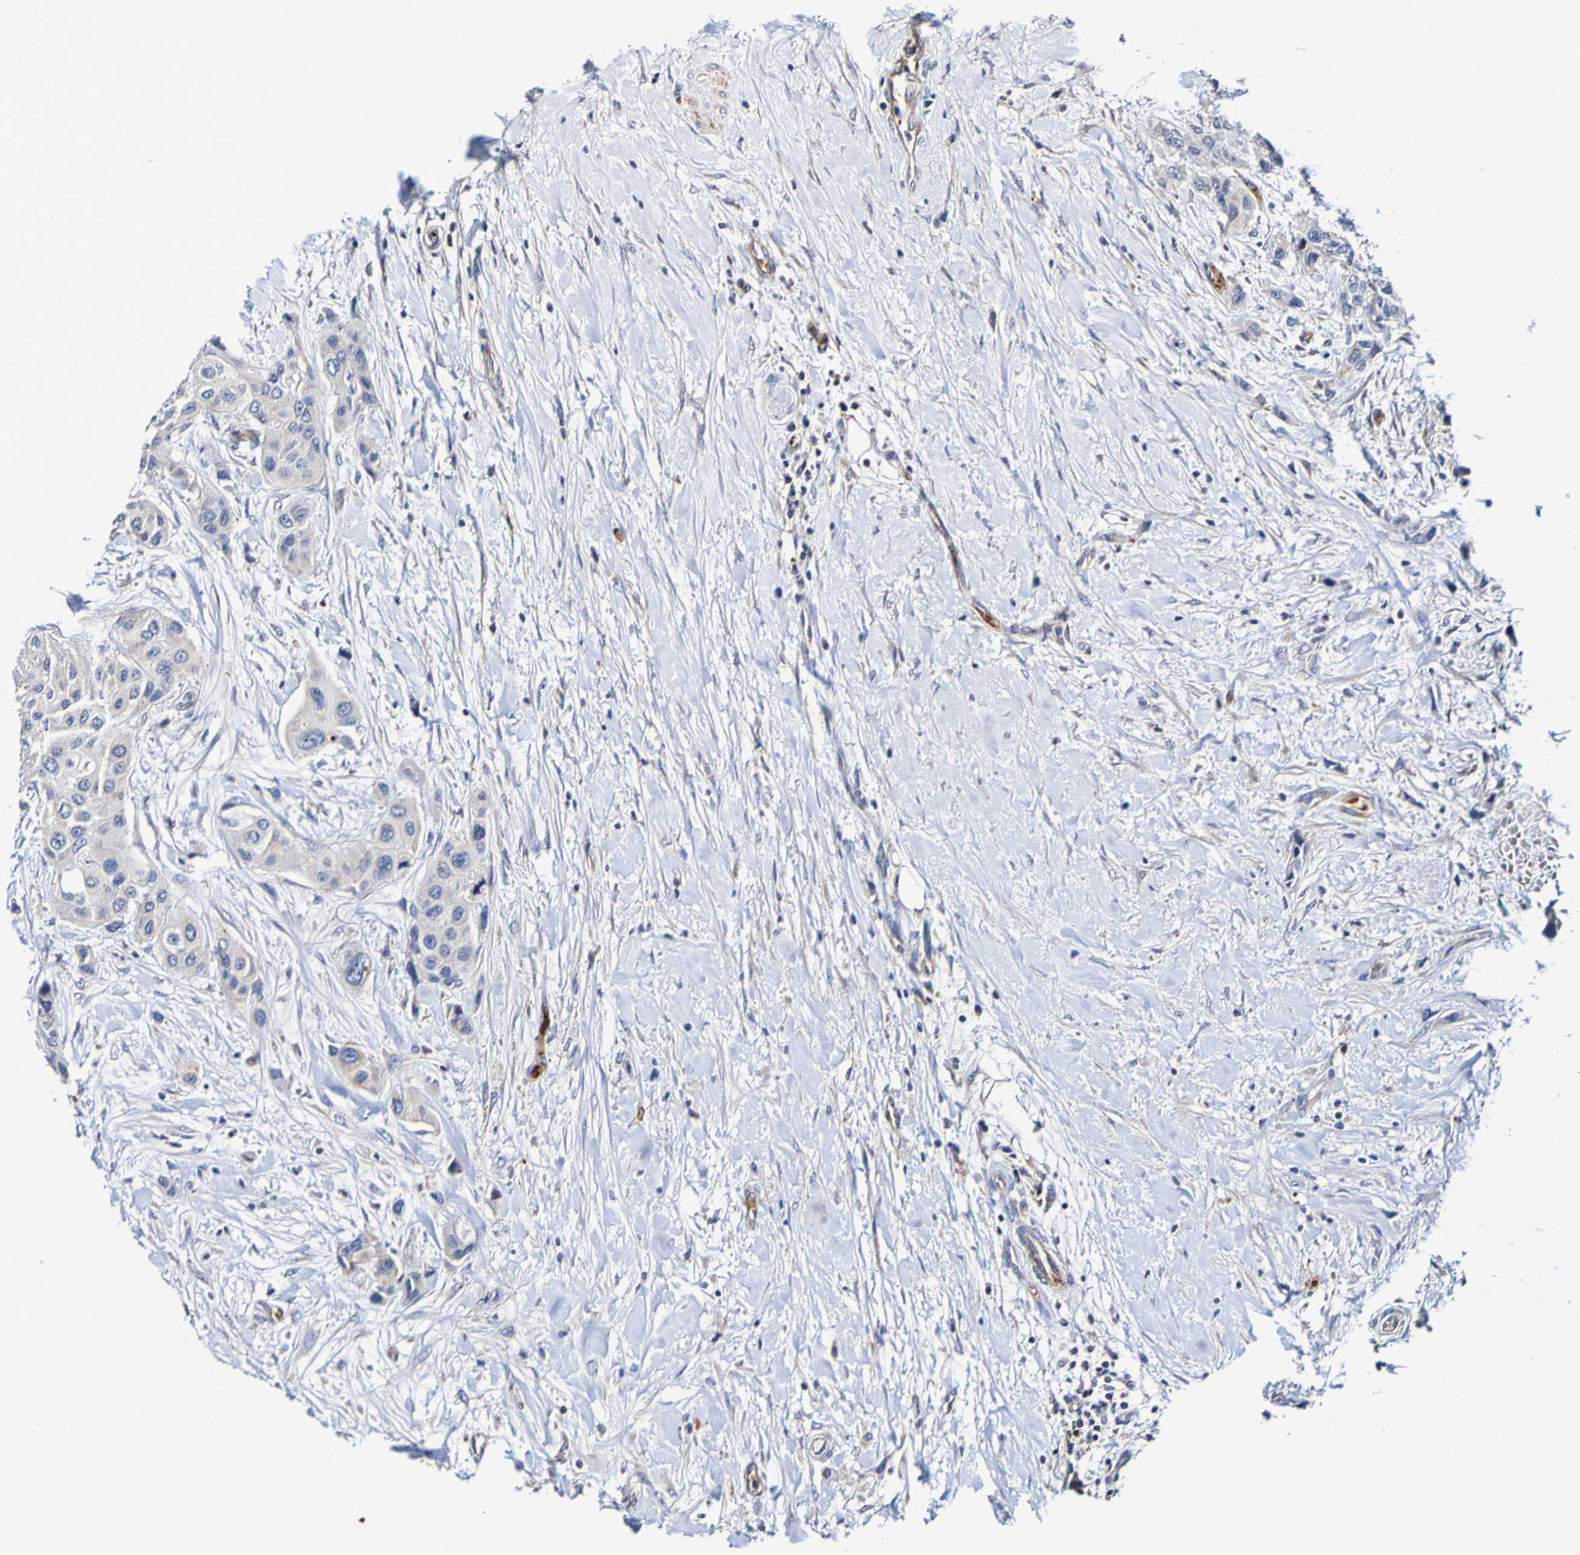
{"staining": {"intensity": "negative", "quantity": "none", "location": "none"}, "tissue": "urothelial cancer", "cell_type": "Tumor cells", "image_type": "cancer", "snomed": [{"axis": "morphology", "description": "Urothelial carcinoma, High grade"}, {"axis": "topography", "description": "Urinary bladder"}], "caption": "This micrograph is of urothelial cancer stained with immunohistochemistry to label a protein in brown with the nuclei are counter-stained blue. There is no positivity in tumor cells. (DAB IHC with hematoxylin counter stain).", "gene": "WNT4", "patient": {"sex": "female", "age": 56}}